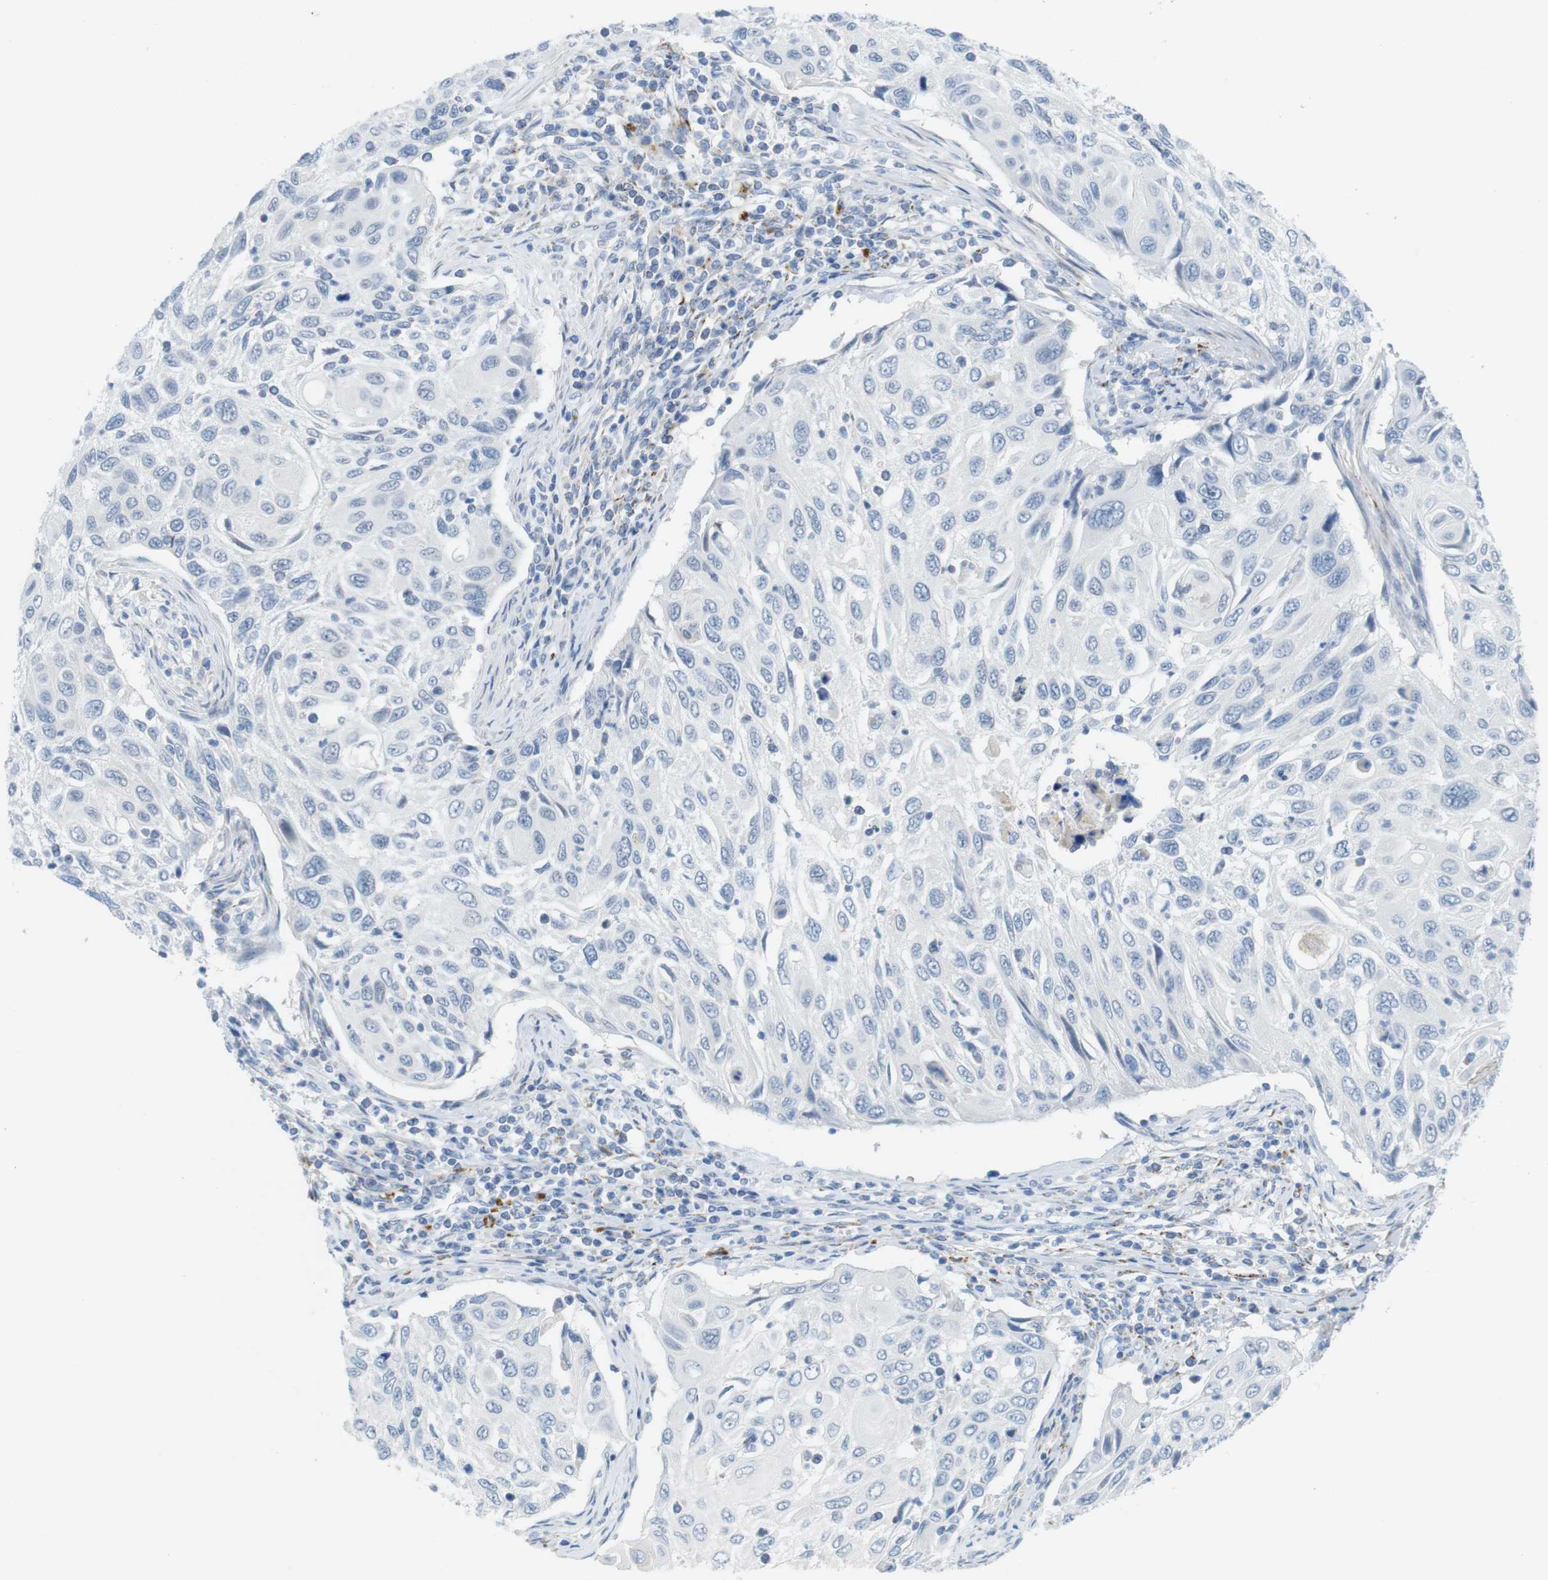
{"staining": {"intensity": "negative", "quantity": "none", "location": "none"}, "tissue": "cervical cancer", "cell_type": "Tumor cells", "image_type": "cancer", "snomed": [{"axis": "morphology", "description": "Squamous cell carcinoma, NOS"}, {"axis": "topography", "description": "Cervix"}], "caption": "This is an immunohistochemistry photomicrograph of human squamous cell carcinoma (cervical). There is no expression in tumor cells.", "gene": "YIPF1", "patient": {"sex": "female", "age": 70}}